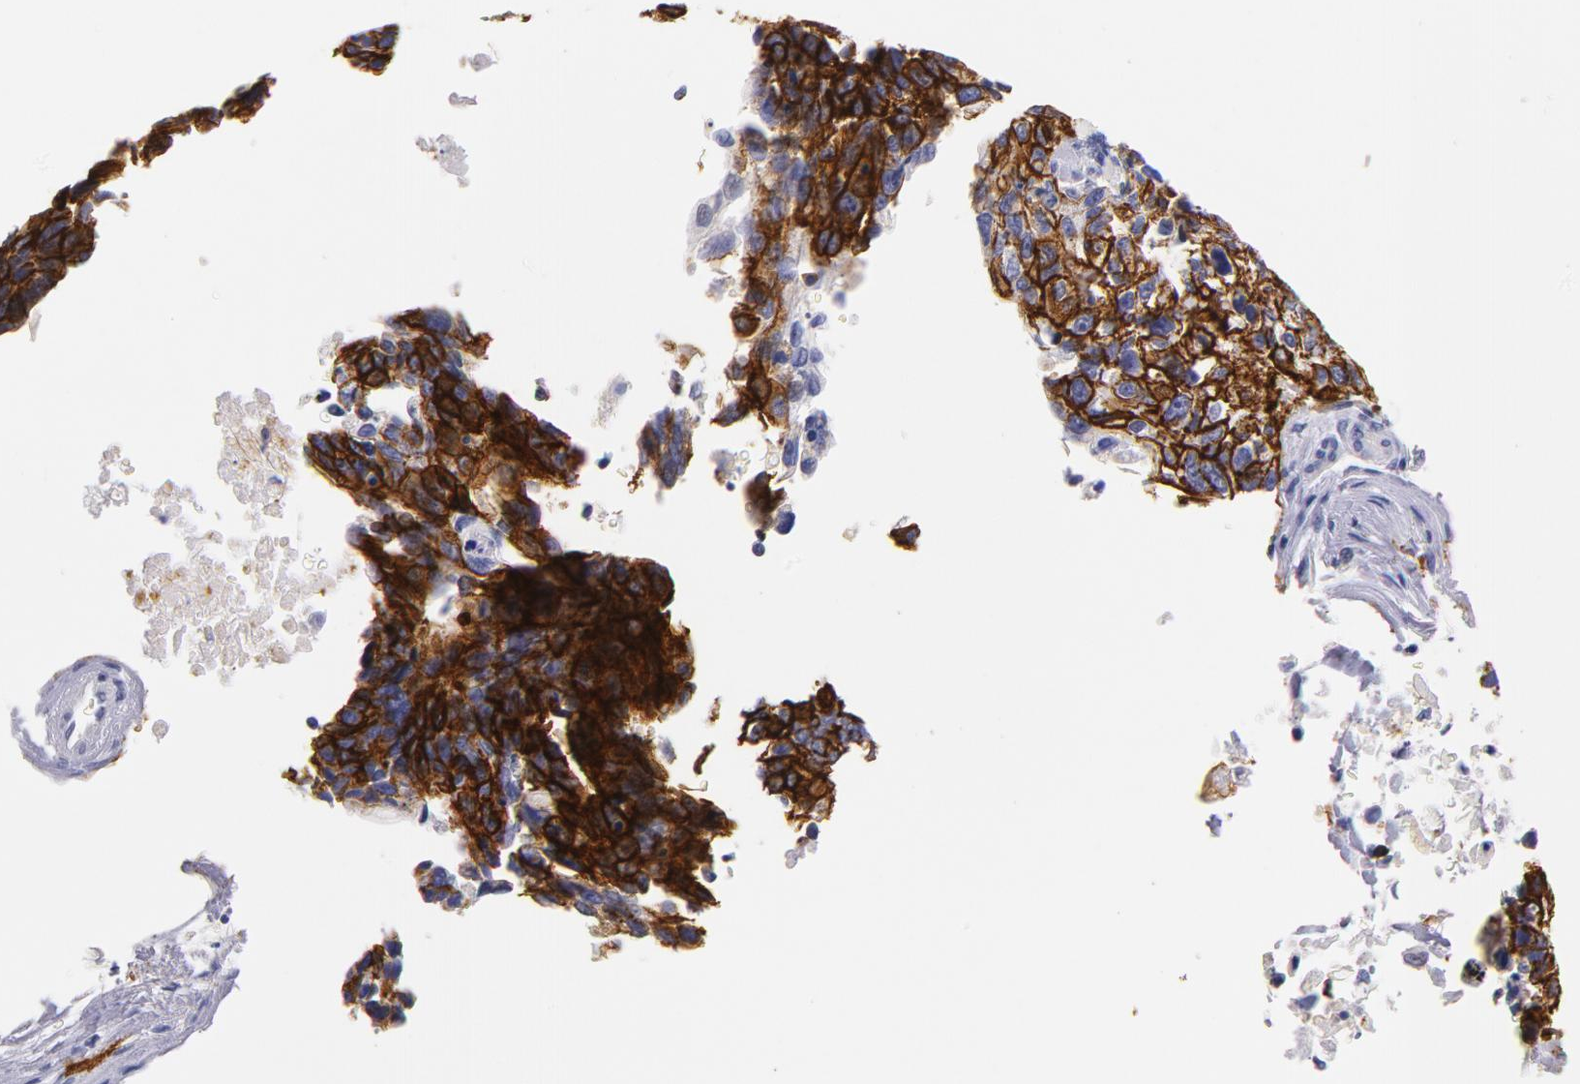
{"staining": {"intensity": "strong", "quantity": ">75%", "location": "cytoplasmic/membranous"}, "tissue": "lung cancer", "cell_type": "Tumor cells", "image_type": "cancer", "snomed": [{"axis": "morphology", "description": "Squamous cell carcinoma, NOS"}, {"axis": "topography", "description": "Lymph node"}, {"axis": "topography", "description": "Lung"}], "caption": "IHC of lung squamous cell carcinoma reveals high levels of strong cytoplasmic/membranous expression in about >75% of tumor cells.", "gene": "CD44", "patient": {"sex": "male", "age": 74}}